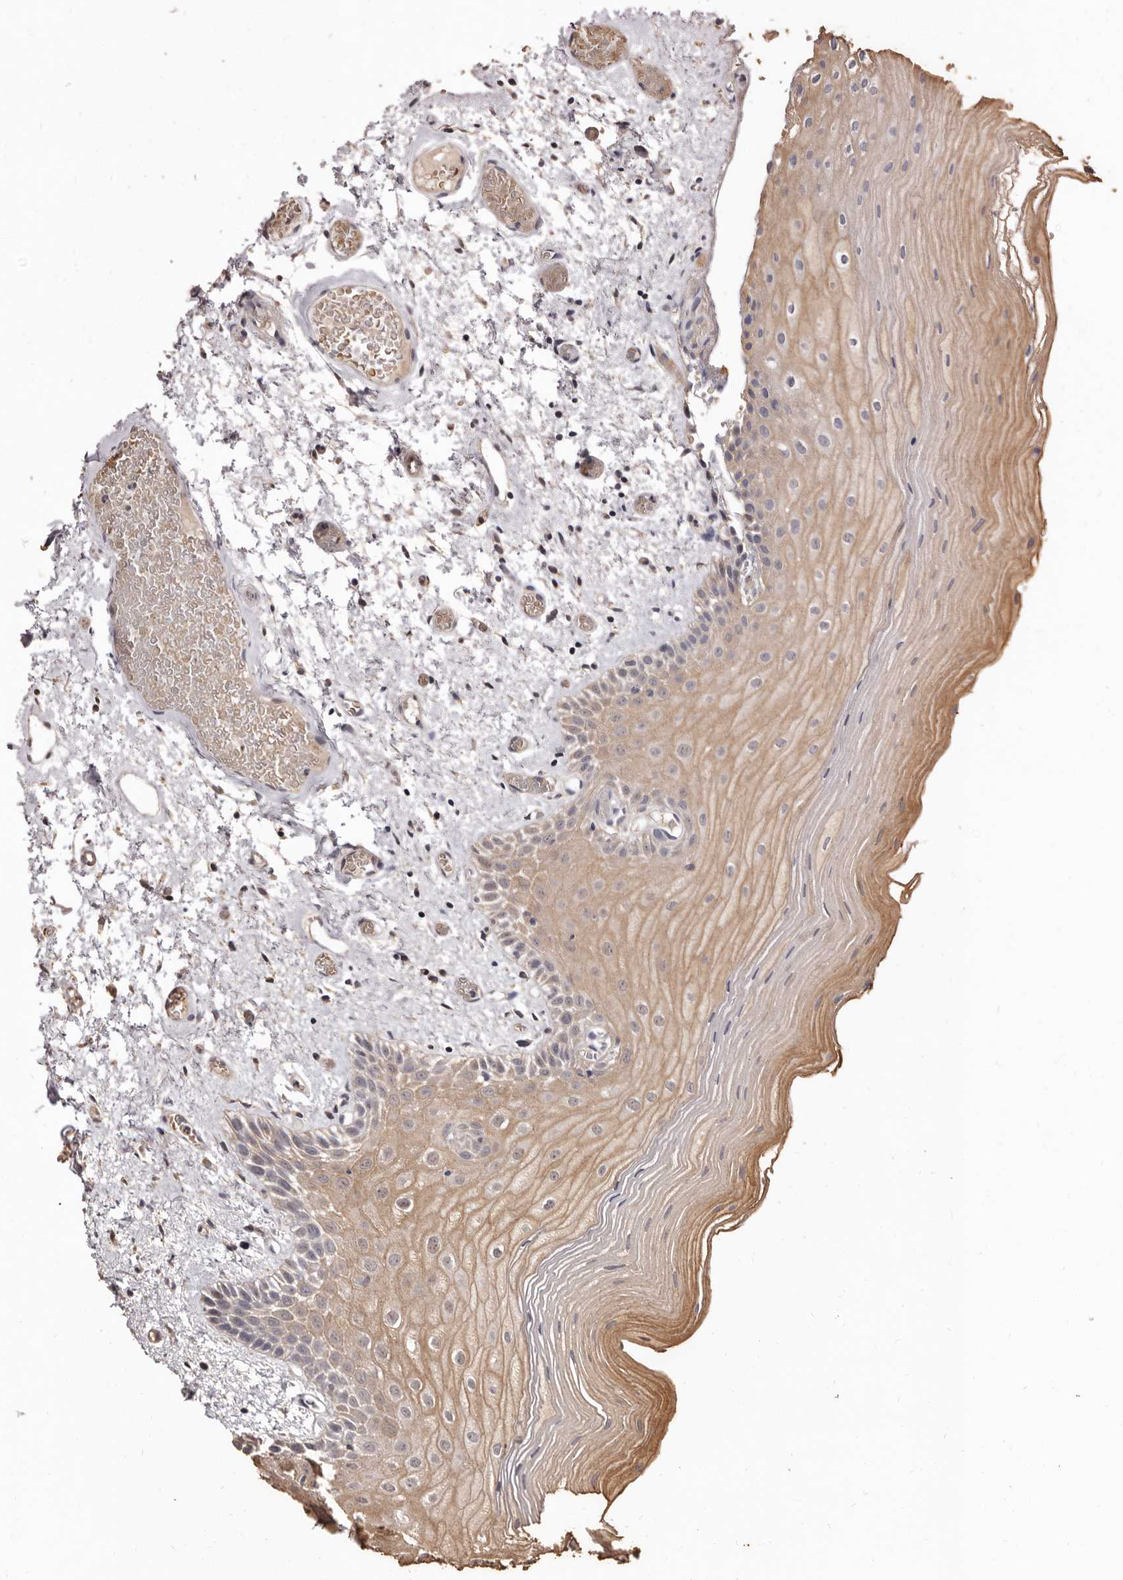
{"staining": {"intensity": "weak", "quantity": ">75%", "location": "cytoplasmic/membranous"}, "tissue": "oral mucosa", "cell_type": "Squamous epithelial cells", "image_type": "normal", "snomed": [{"axis": "morphology", "description": "Normal tissue, NOS"}, {"axis": "topography", "description": "Oral tissue"}], "caption": "There is low levels of weak cytoplasmic/membranous expression in squamous epithelial cells of unremarkable oral mucosa, as demonstrated by immunohistochemical staining (brown color).", "gene": "INAVA", "patient": {"sex": "male", "age": 52}}